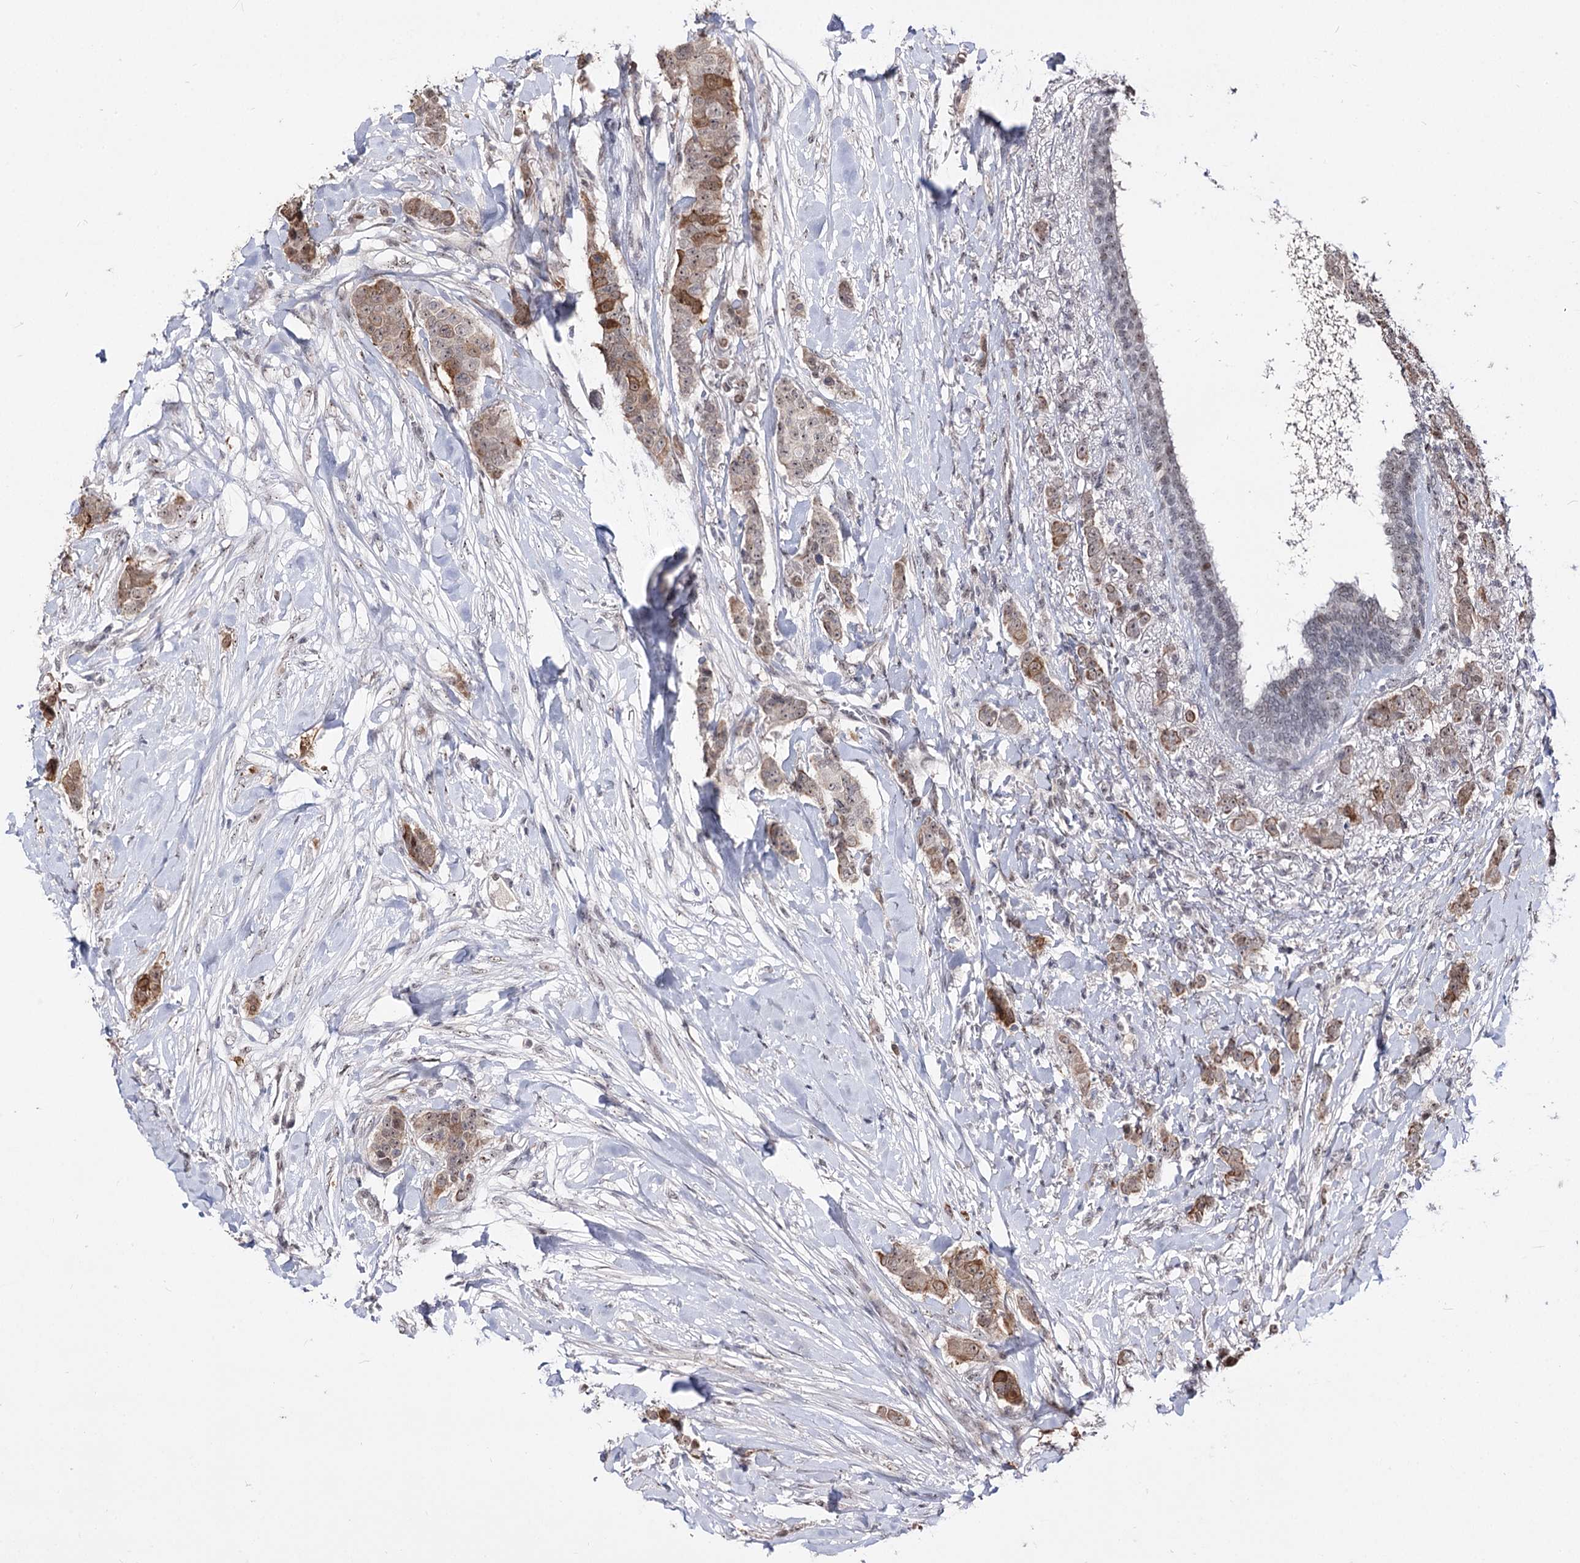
{"staining": {"intensity": "moderate", "quantity": ">75%", "location": "cytoplasmic/membranous,nuclear"}, "tissue": "breast cancer", "cell_type": "Tumor cells", "image_type": "cancer", "snomed": [{"axis": "morphology", "description": "Duct carcinoma"}, {"axis": "topography", "description": "Breast"}], "caption": "Immunohistochemical staining of breast infiltrating ductal carcinoma exhibits moderate cytoplasmic/membranous and nuclear protein staining in about >75% of tumor cells.", "gene": "STOX1", "patient": {"sex": "female", "age": 40}}